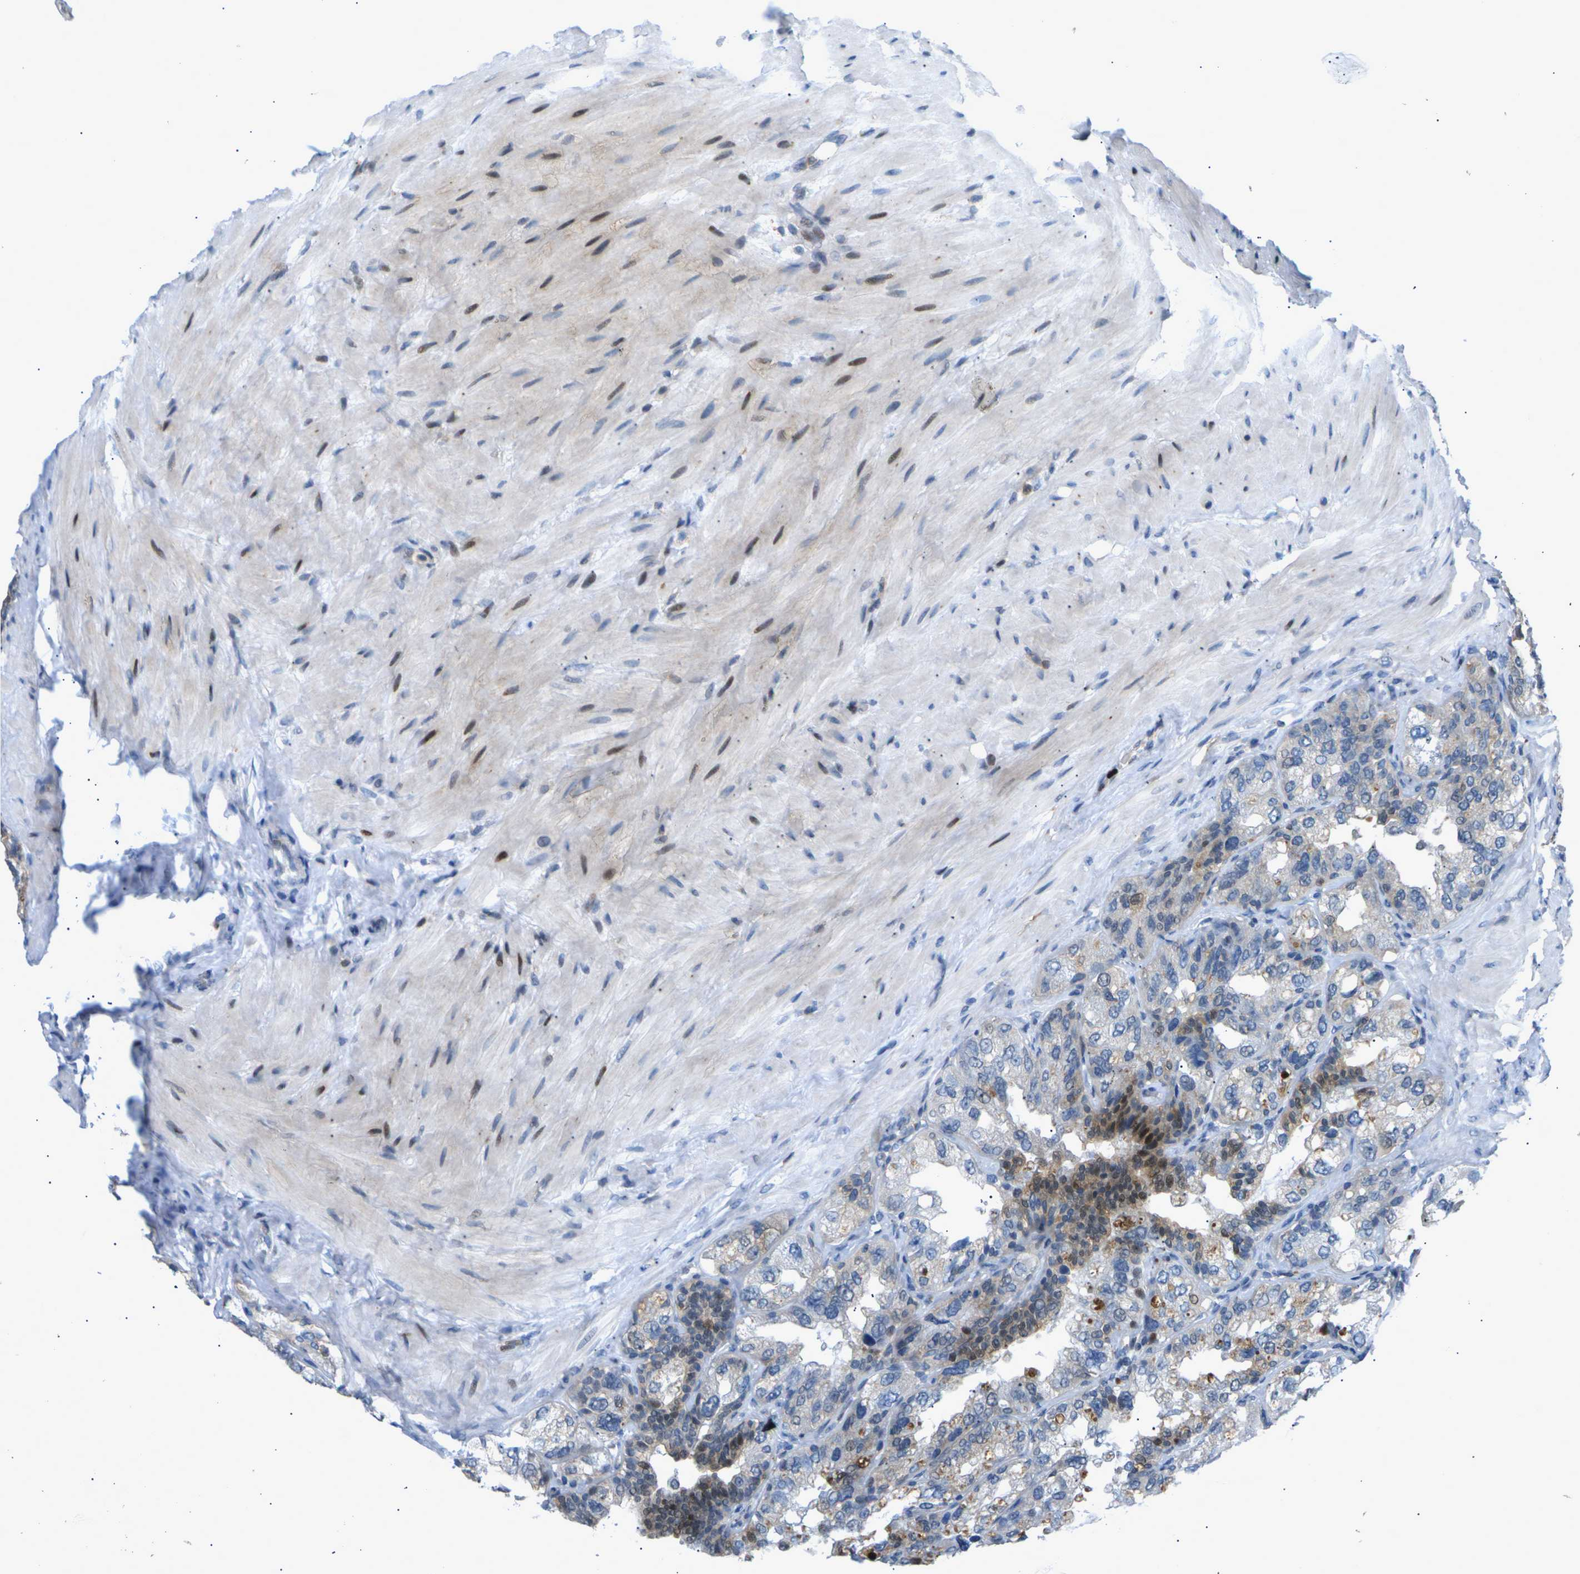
{"staining": {"intensity": "moderate", "quantity": "<25%", "location": "cytoplasmic/membranous"}, "tissue": "seminal vesicle", "cell_type": "Glandular cells", "image_type": "normal", "snomed": [{"axis": "morphology", "description": "Normal tissue, NOS"}, {"axis": "topography", "description": "Seminal veicle"}], "caption": "DAB (3,3'-diaminobenzidine) immunohistochemical staining of normal human seminal vesicle reveals moderate cytoplasmic/membranous protein positivity in approximately <25% of glandular cells. Immunohistochemistry stains the protein in brown and the nuclei are stained blue.", "gene": "RPS6KA3", "patient": {"sex": "male", "age": 68}}